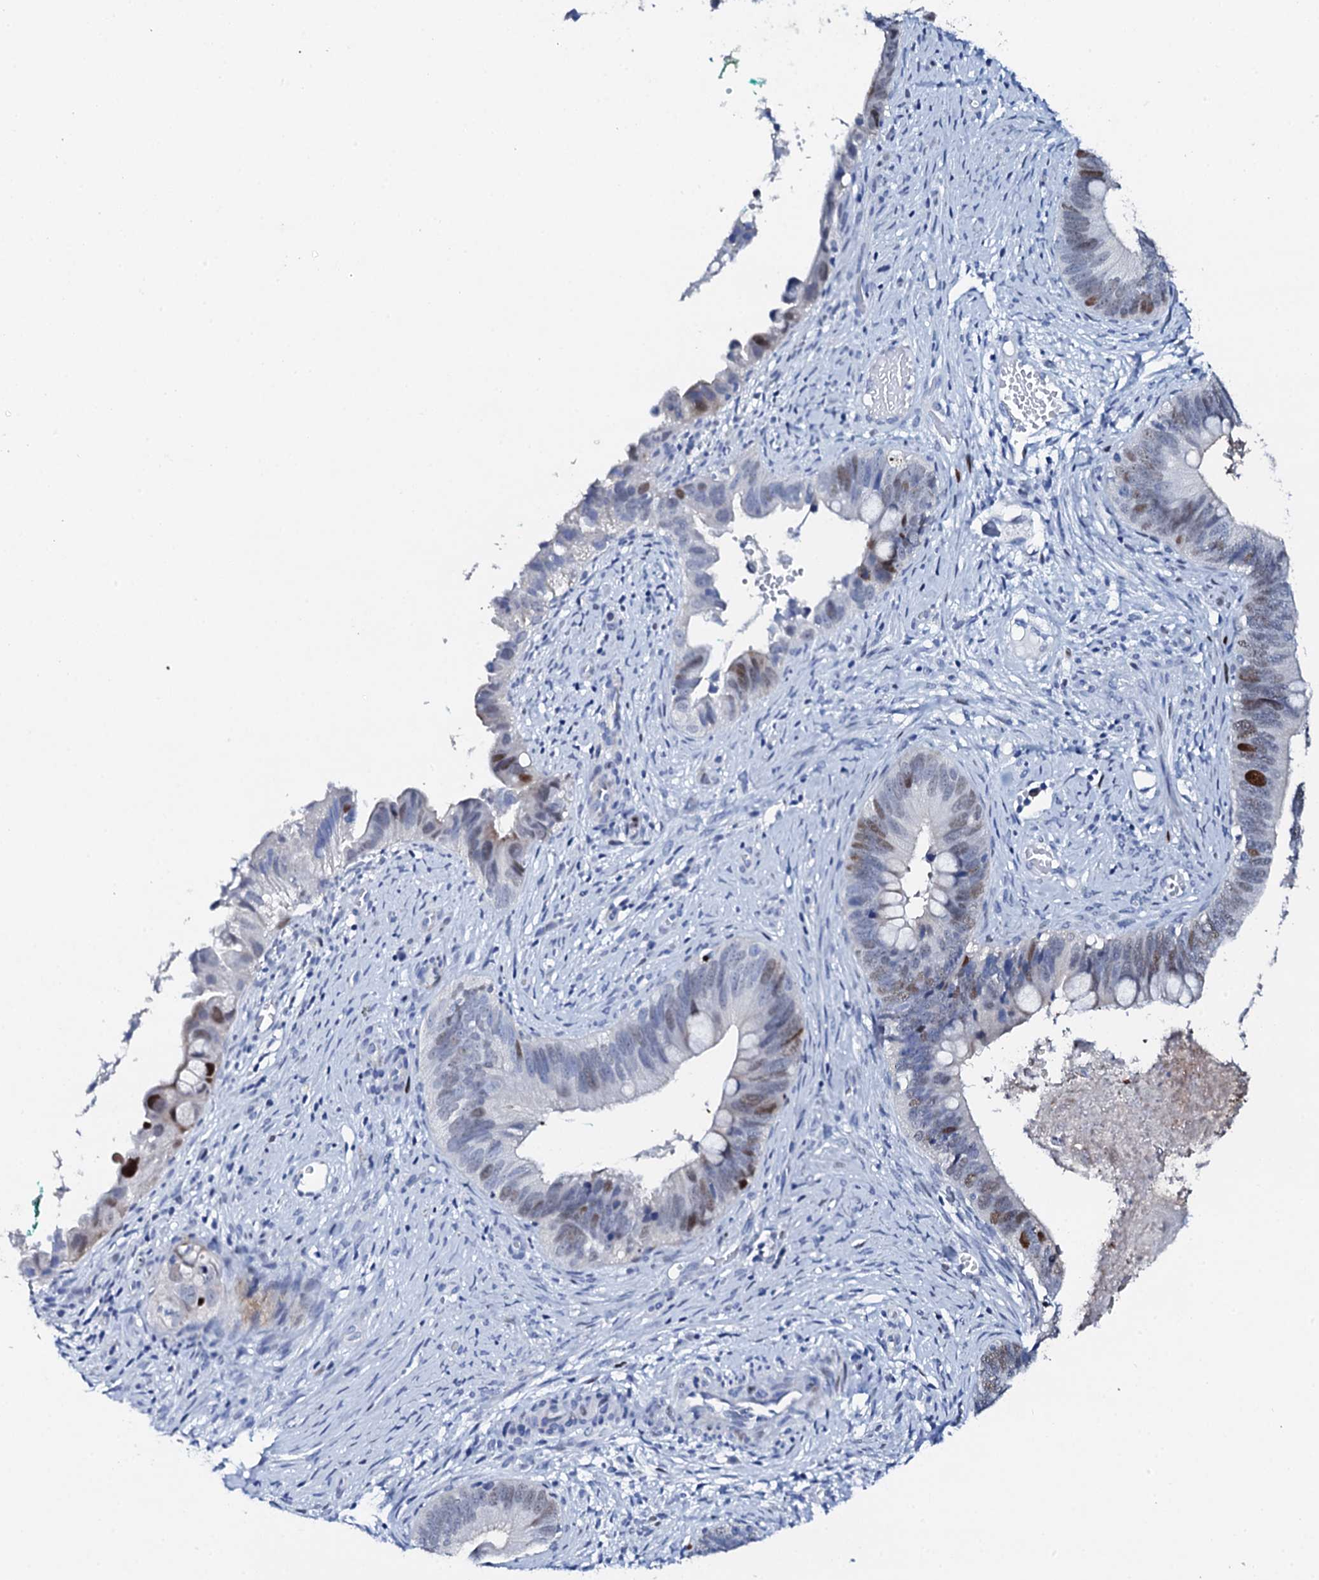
{"staining": {"intensity": "moderate", "quantity": "25%-75%", "location": "nuclear"}, "tissue": "cervical cancer", "cell_type": "Tumor cells", "image_type": "cancer", "snomed": [{"axis": "morphology", "description": "Adenocarcinoma, NOS"}, {"axis": "topography", "description": "Cervix"}], "caption": "Immunohistochemistry (IHC) (DAB) staining of human cervical cancer reveals moderate nuclear protein expression in approximately 25%-75% of tumor cells.", "gene": "NUDT13", "patient": {"sex": "female", "age": 42}}